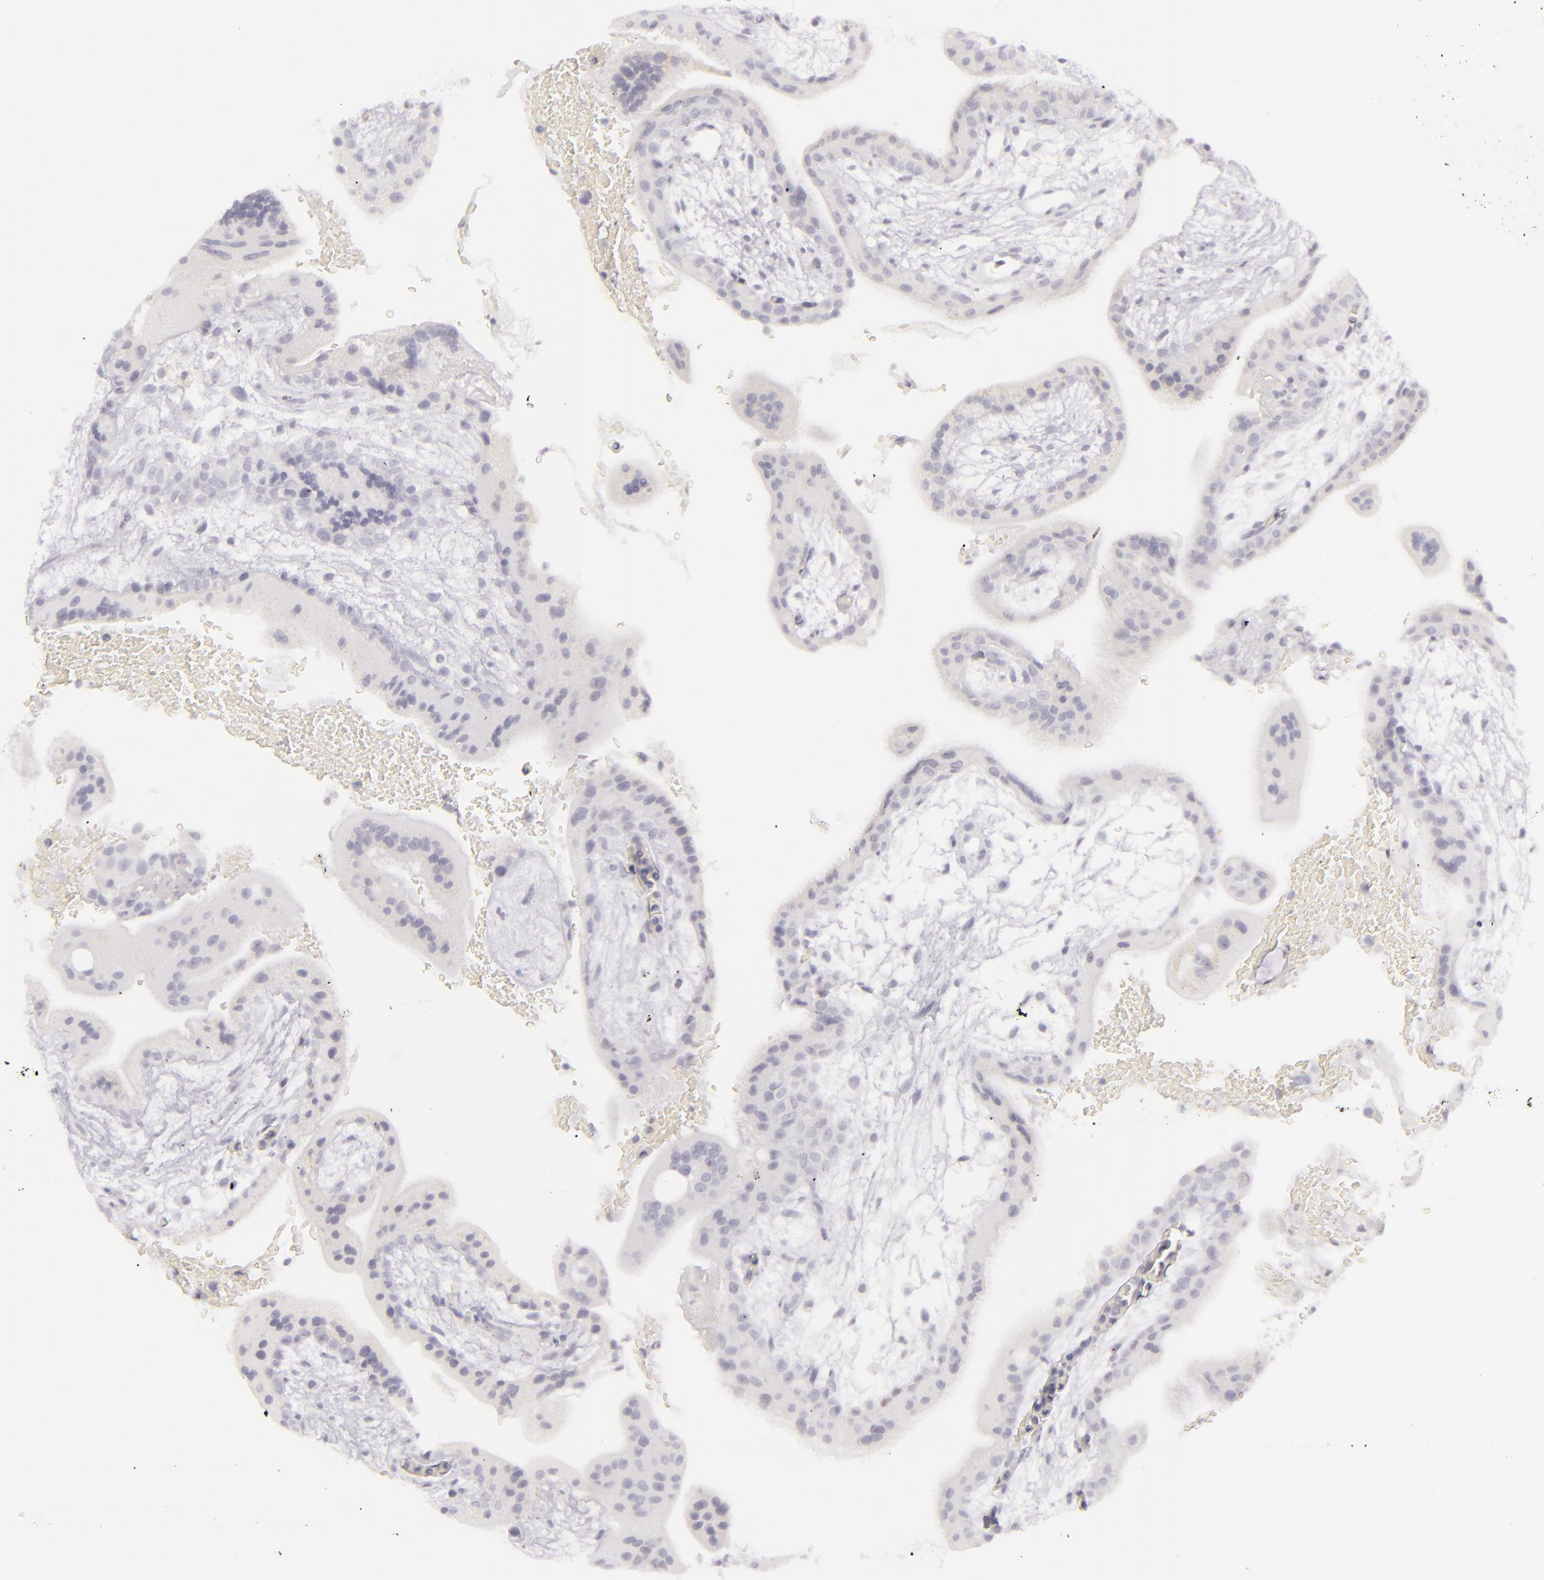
{"staining": {"intensity": "negative", "quantity": "none", "location": "none"}, "tissue": "placenta", "cell_type": "Decidual cells", "image_type": "normal", "snomed": [{"axis": "morphology", "description": "Normal tissue, NOS"}, {"axis": "topography", "description": "Placenta"}], "caption": "A high-resolution photomicrograph shows immunohistochemistry (IHC) staining of unremarkable placenta, which displays no significant positivity in decidual cells.", "gene": "CDX2", "patient": {"sex": "female", "age": 35}}